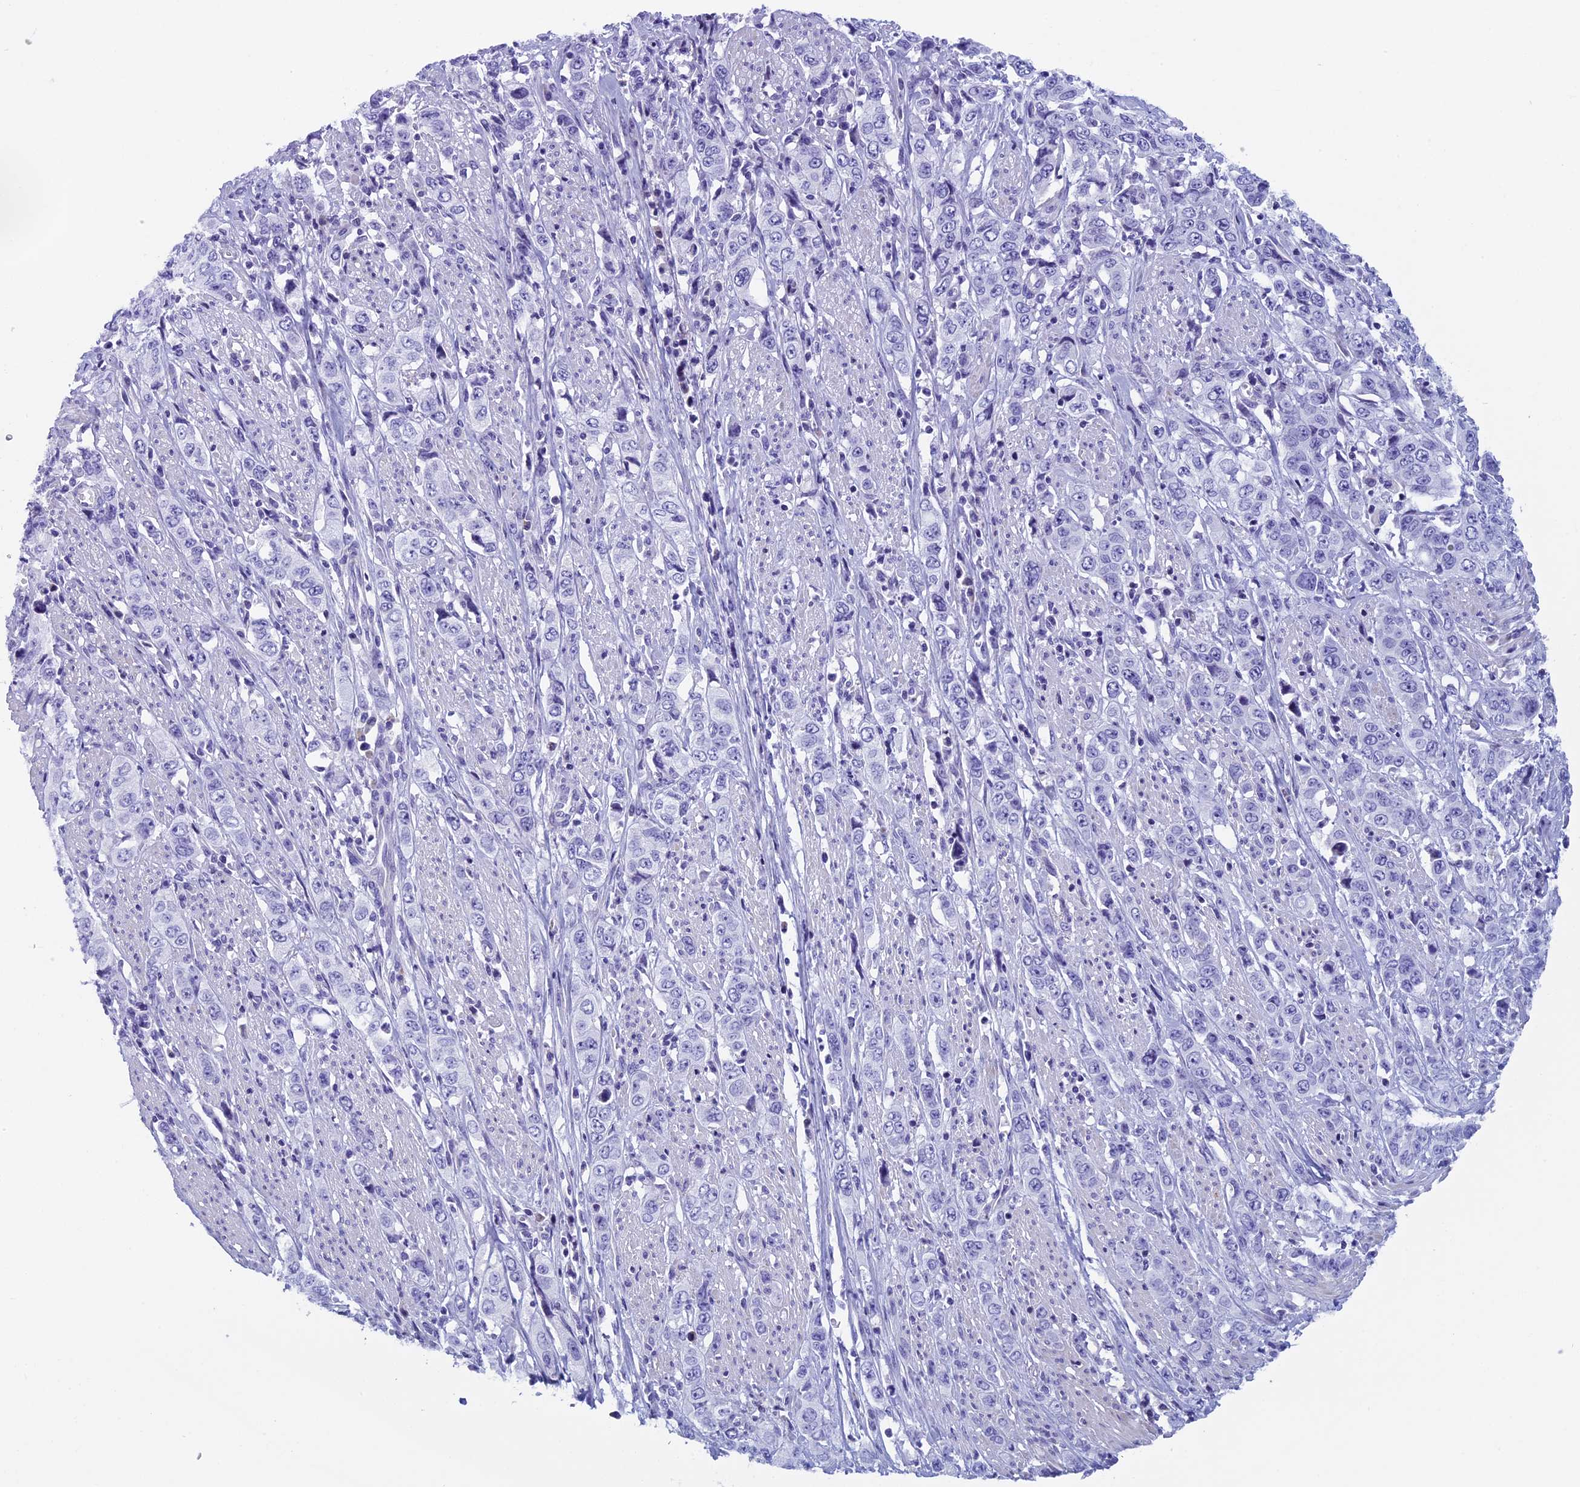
{"staining": {"intensity": "negative", "quantity": "none", "location": "none"}, "tissue": "stomach cancer", "cell_type": "Tumor cells", "image_type": "cancer", "snomed": [{"axis": "morphology", "description": "Adenocarcinoma, NOS"}, {"axis": "topography", "description": "Stomach, upper"}], "caption": "Tumor cells show no significant protein staining in stomach cancer.", "gene": "ZNF563", "patient": {"sex": "male", "age": 62}}